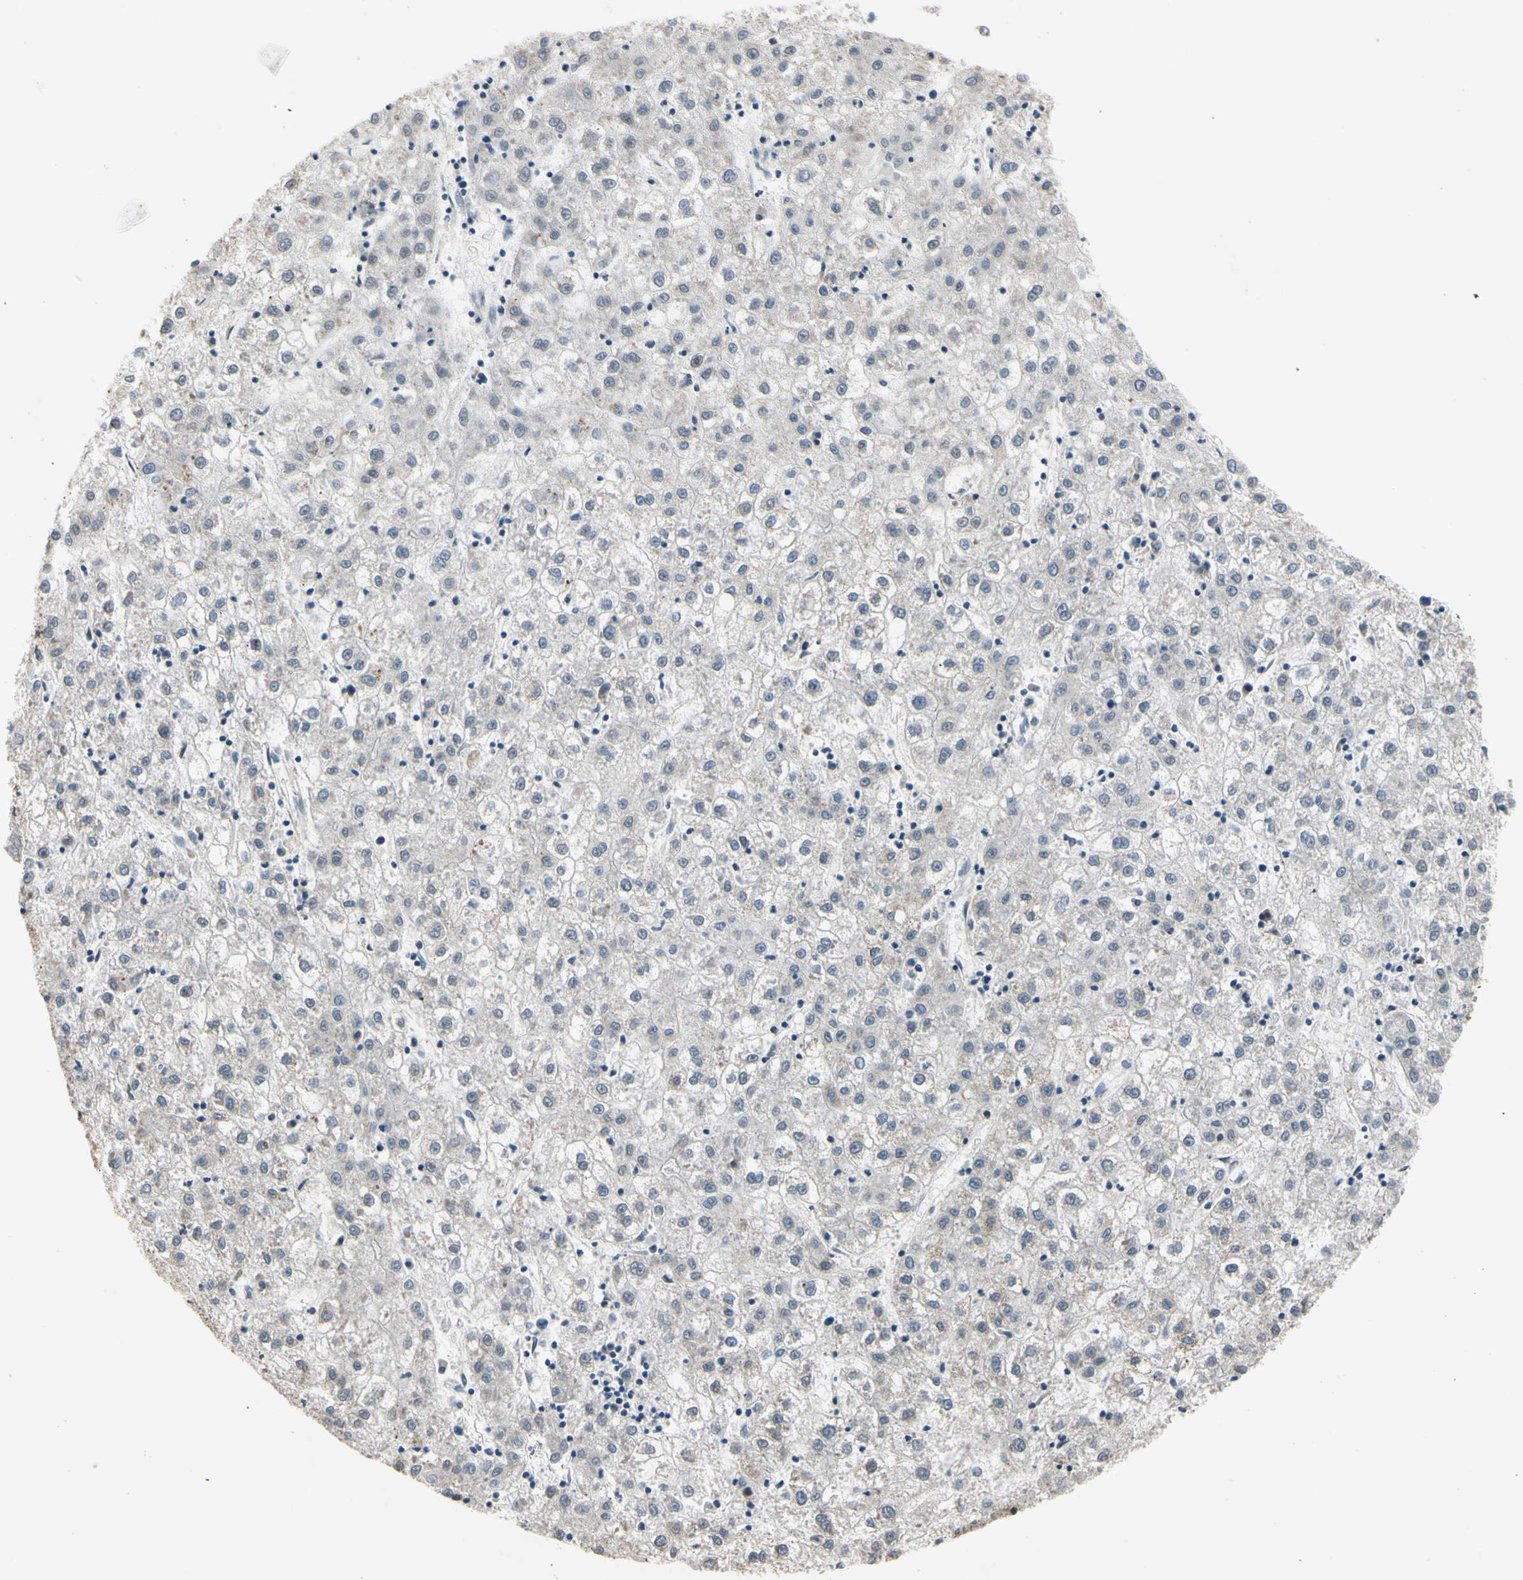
{"staining": {"intensity": "negative", "quantity": "none", "location": "none"}, "tissue": "liver cancer", "cell_type": "Tumor cells", "image_type": "cancer", "snomed": [{"axis": "morphology", "description": "Carcinoma, Hepatocellular, NOS"}, {"axis": "topography", "description": "Liver"}], "caption": "Tumor cells are negative for brown protein staining in liver cancer.", "gene": "TAF12", "patient": {"sex": "male", "age": 72}}